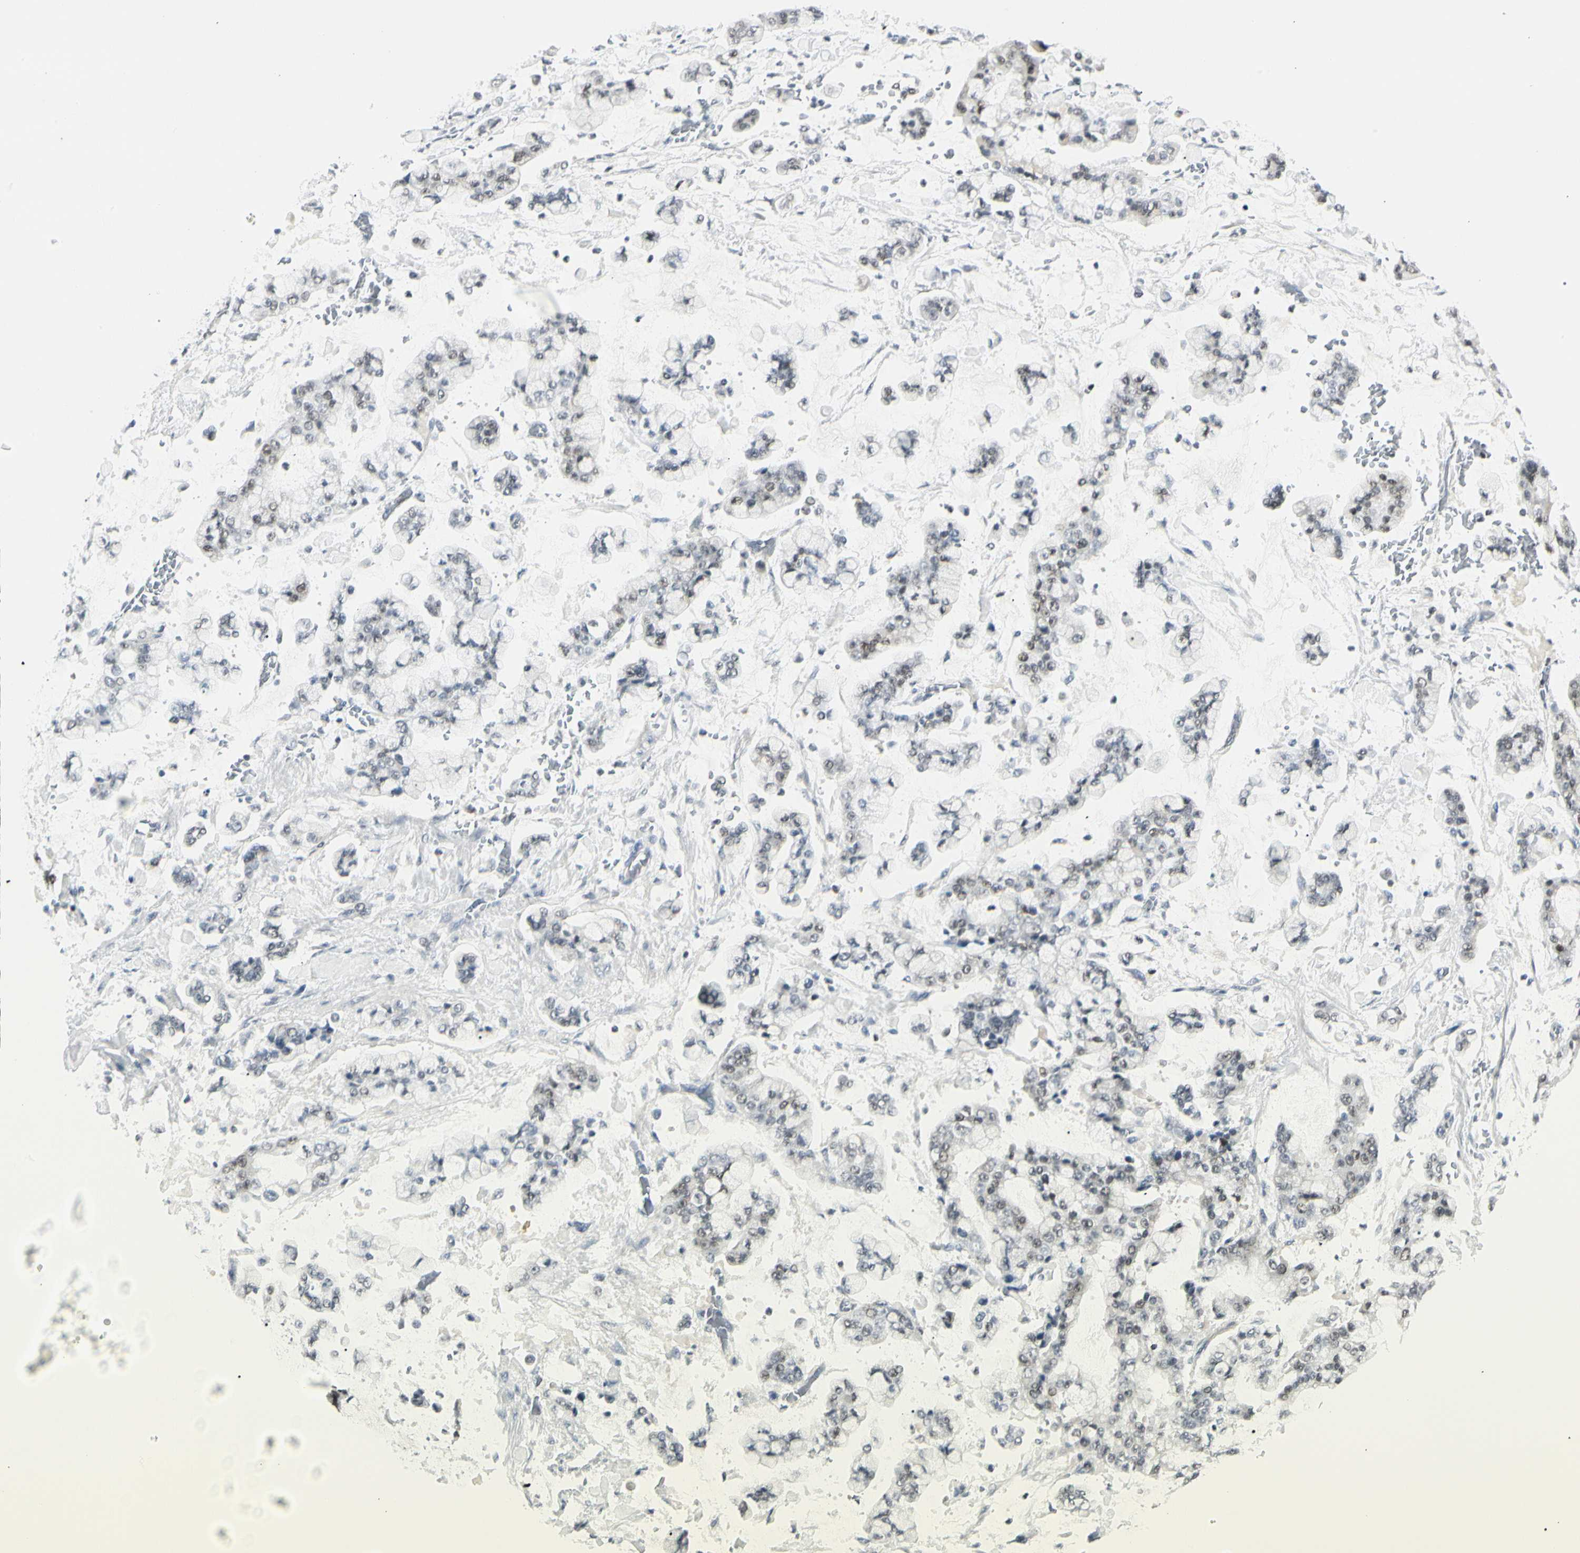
{"staining": {"intensity": "weak", "quantity": "<25%", "location": "nuclear"}, "tissue": "stomach cancer", "cell_type": "Tumor cells", "image_type": "cancer", "snomed": [{"axis": "morphology", "description": "Normal tissue, NOS"}, {"axis": "morphology", "description": "Adenocarcinoma, NOS"}, {"axis": "topography", "description": "Stomach, upper"}, {"axis": "topography", "description": "Stomach"}], "caption": "Adenocarcinoma (stomach) was stained to show a protein in brown. There is no significant staining in tumor cells. The staining is performed using DAB brown chromogen with nuclei counter-stained in using hematoxylin.", "gene": "ZBTB7B", "patient": {"sex": "male", "age": 76}}